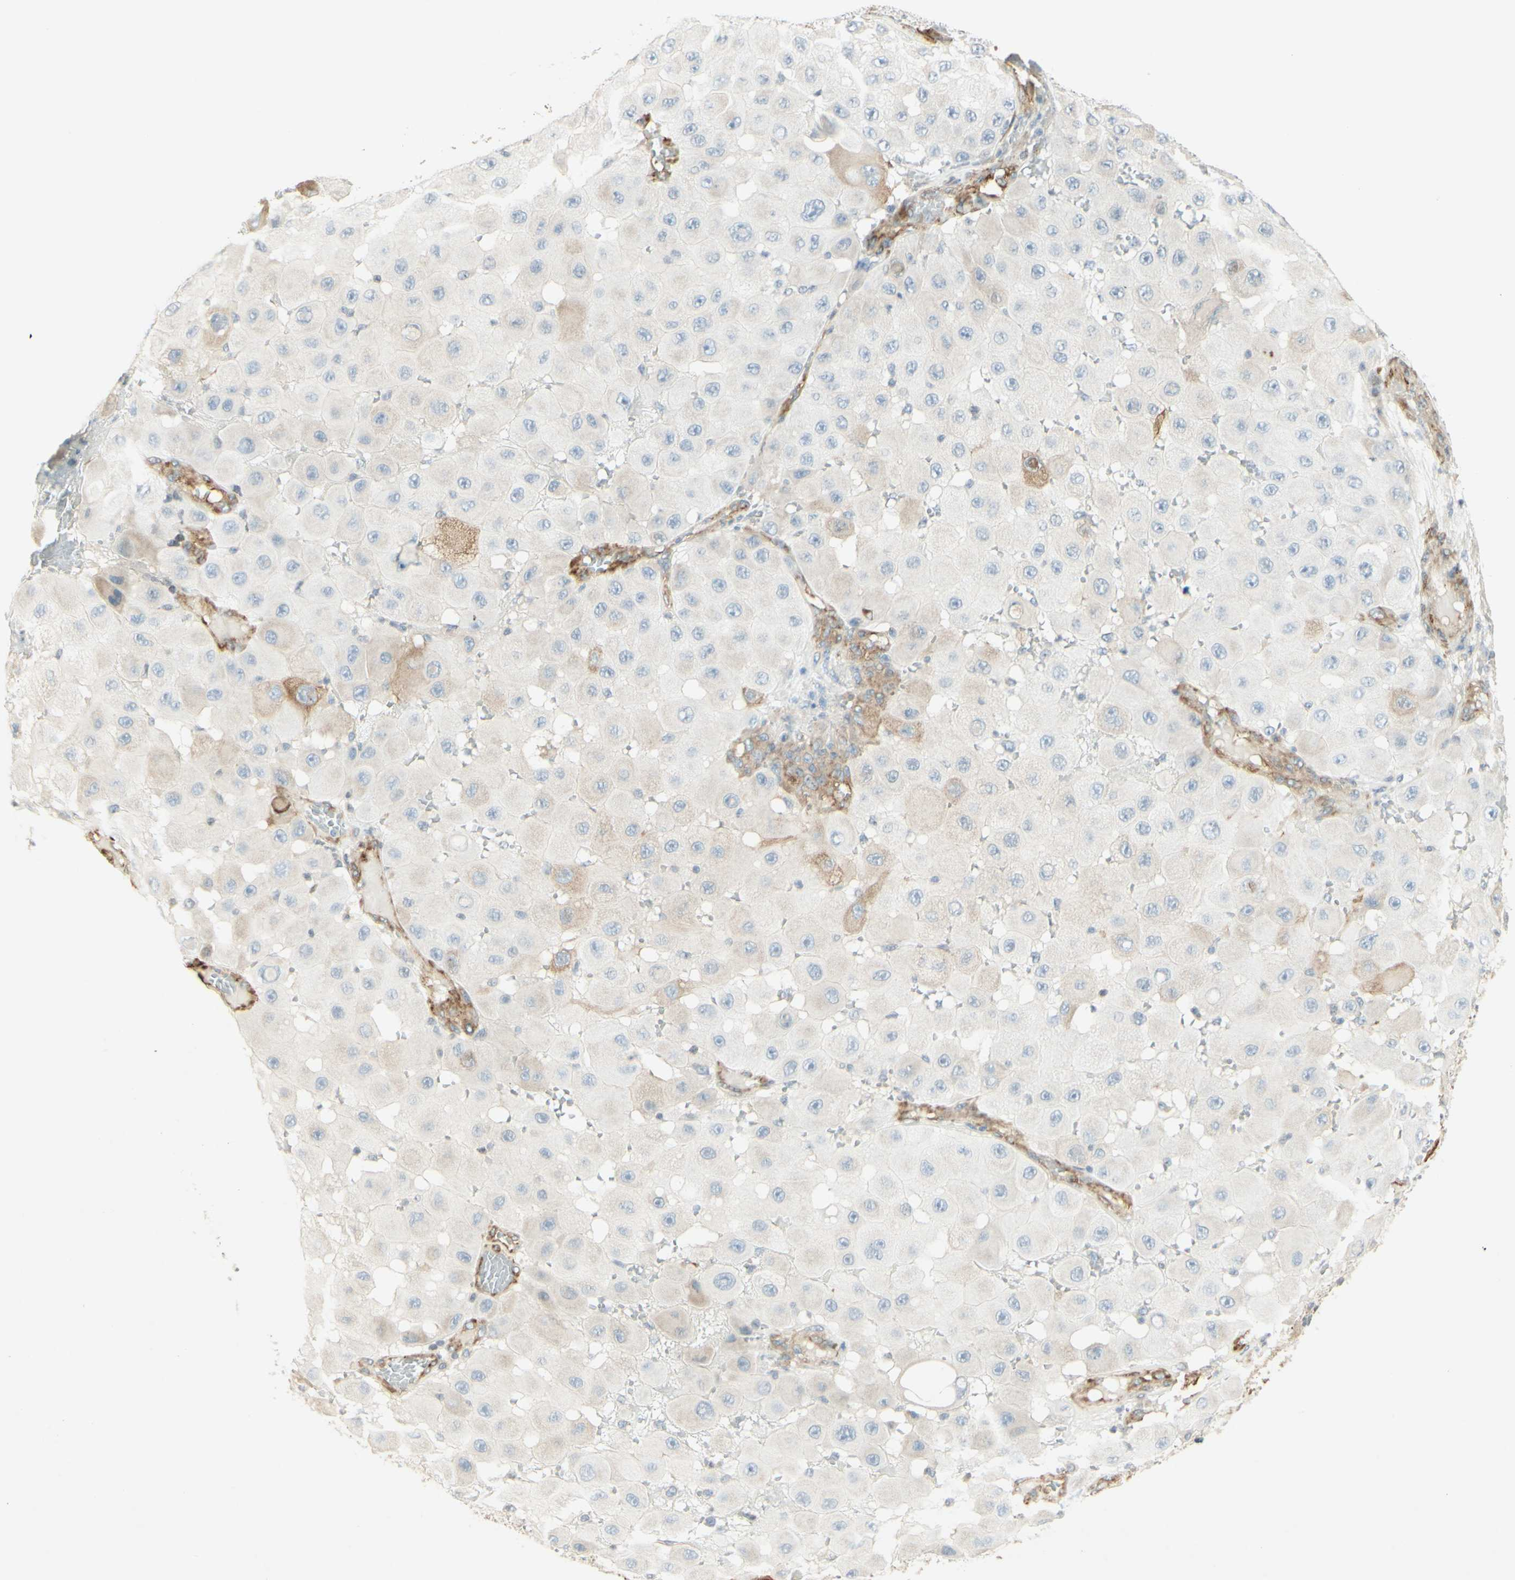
{"staining": {"intensity": "weak", "quantity": "<25%", "location": "cytoplasmic/membranous"}, "tissue": "melanoma", "cell_type": "Tumor cells", "image_type": "cancer", "snomed": [{"axis": "morphology", "description": "Malignant melanoma, NOS"}, {"axis": "topography", "description": "Skin"}], "caption": "There is no significant staining in tumor cells of melanoma. Nuclei are stained in blue.", "gene": "MAP1B", "patient": {"sex": "female", "age": 81}}